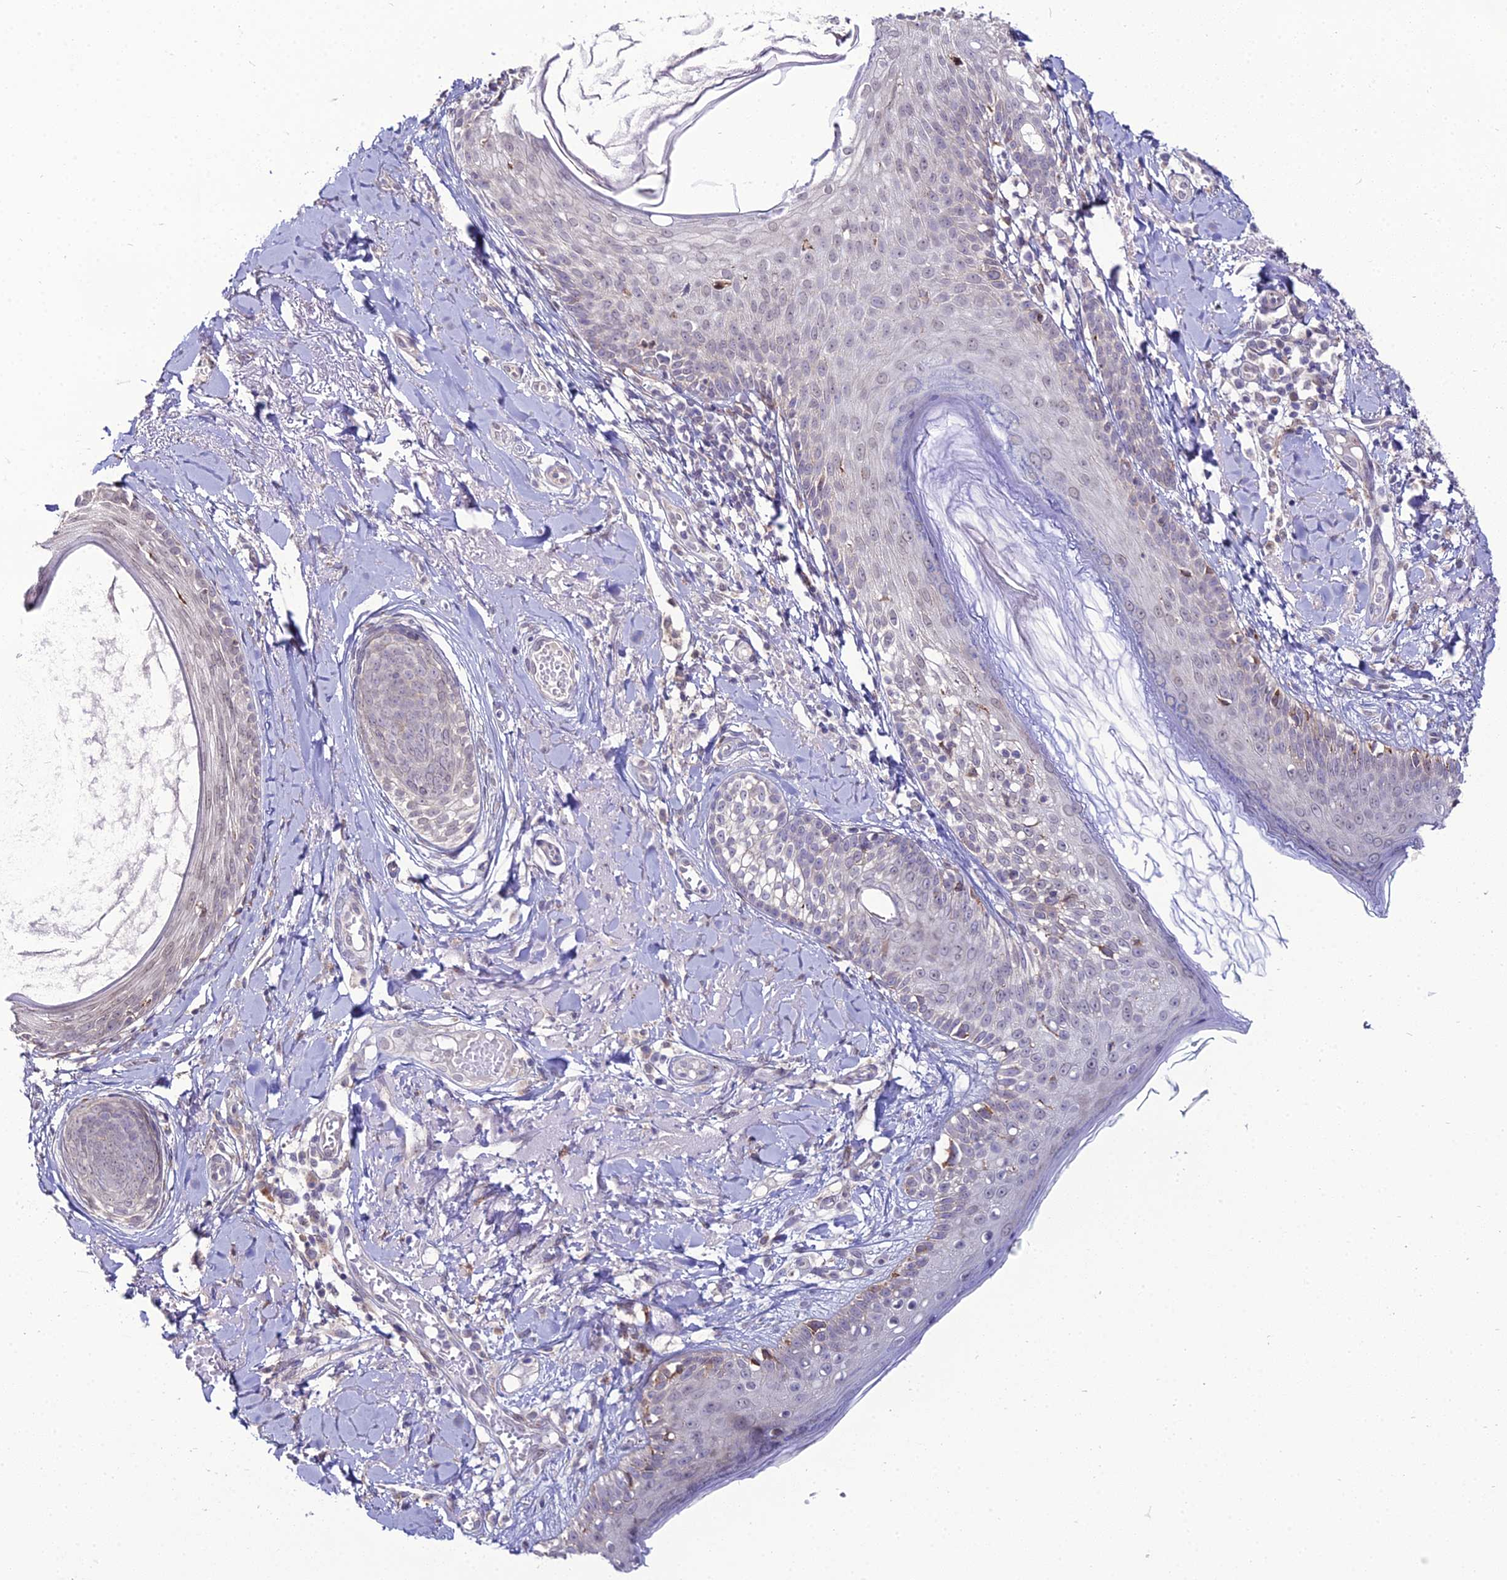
{"staining": {"intensity": "negative", "quantity": "none", "location": "none"}, "tissue": "skin cancer", "cell_type": "Tumor cells", "image_type": "cancer", "snomed": [{"axis": "morphology", "description": "Basal cell carcinoma"}, {"axis": "topography", "description": "Skin"}], "caption": "Immunohistochemistry of human skin cancer shows no expression in tumor cells.", "gene": "TROAP", "patient": {"sex": "female", "age": 76}}